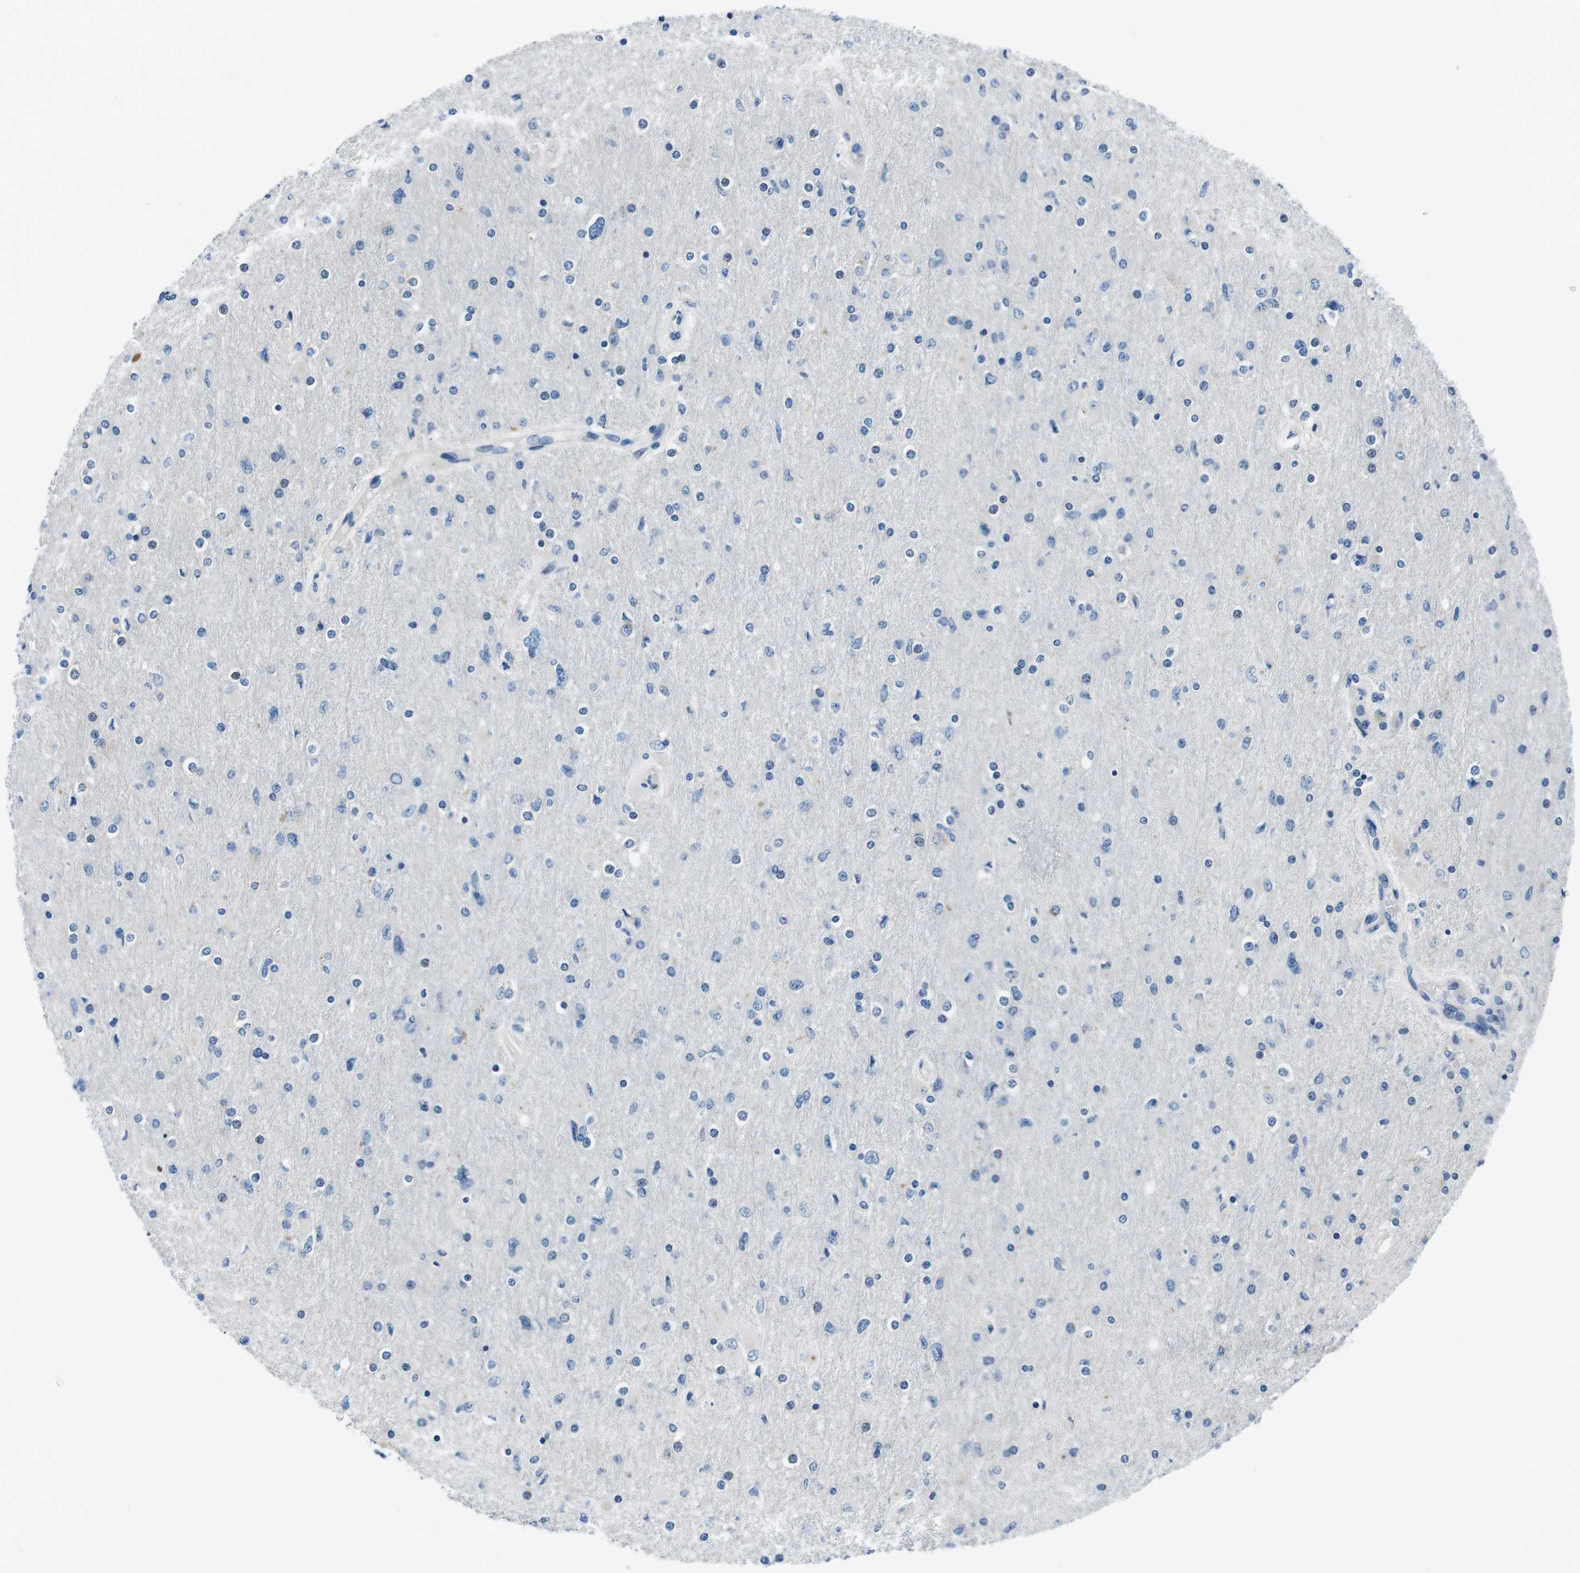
{"staining": {"intensity": "negative", "quantity": "none", "location": "none"}, "tissue": "glioma", "cell_type": "Tumor cells", "image_type": "cancer", "snomed": [{"axis": "morphology", "description": "Glioma, malignant, High grade"}, {"axis": "topography", "description": "Cerebral cortex"}], "caption": "Immunohistochemistry (IHC) histopathology image of neoplastic tissue: human glioma stained with DAB shows no significant protein staining in tumor cells.", "gene": "CASQ1", "patient": {"sex": "female", "age": 36}}